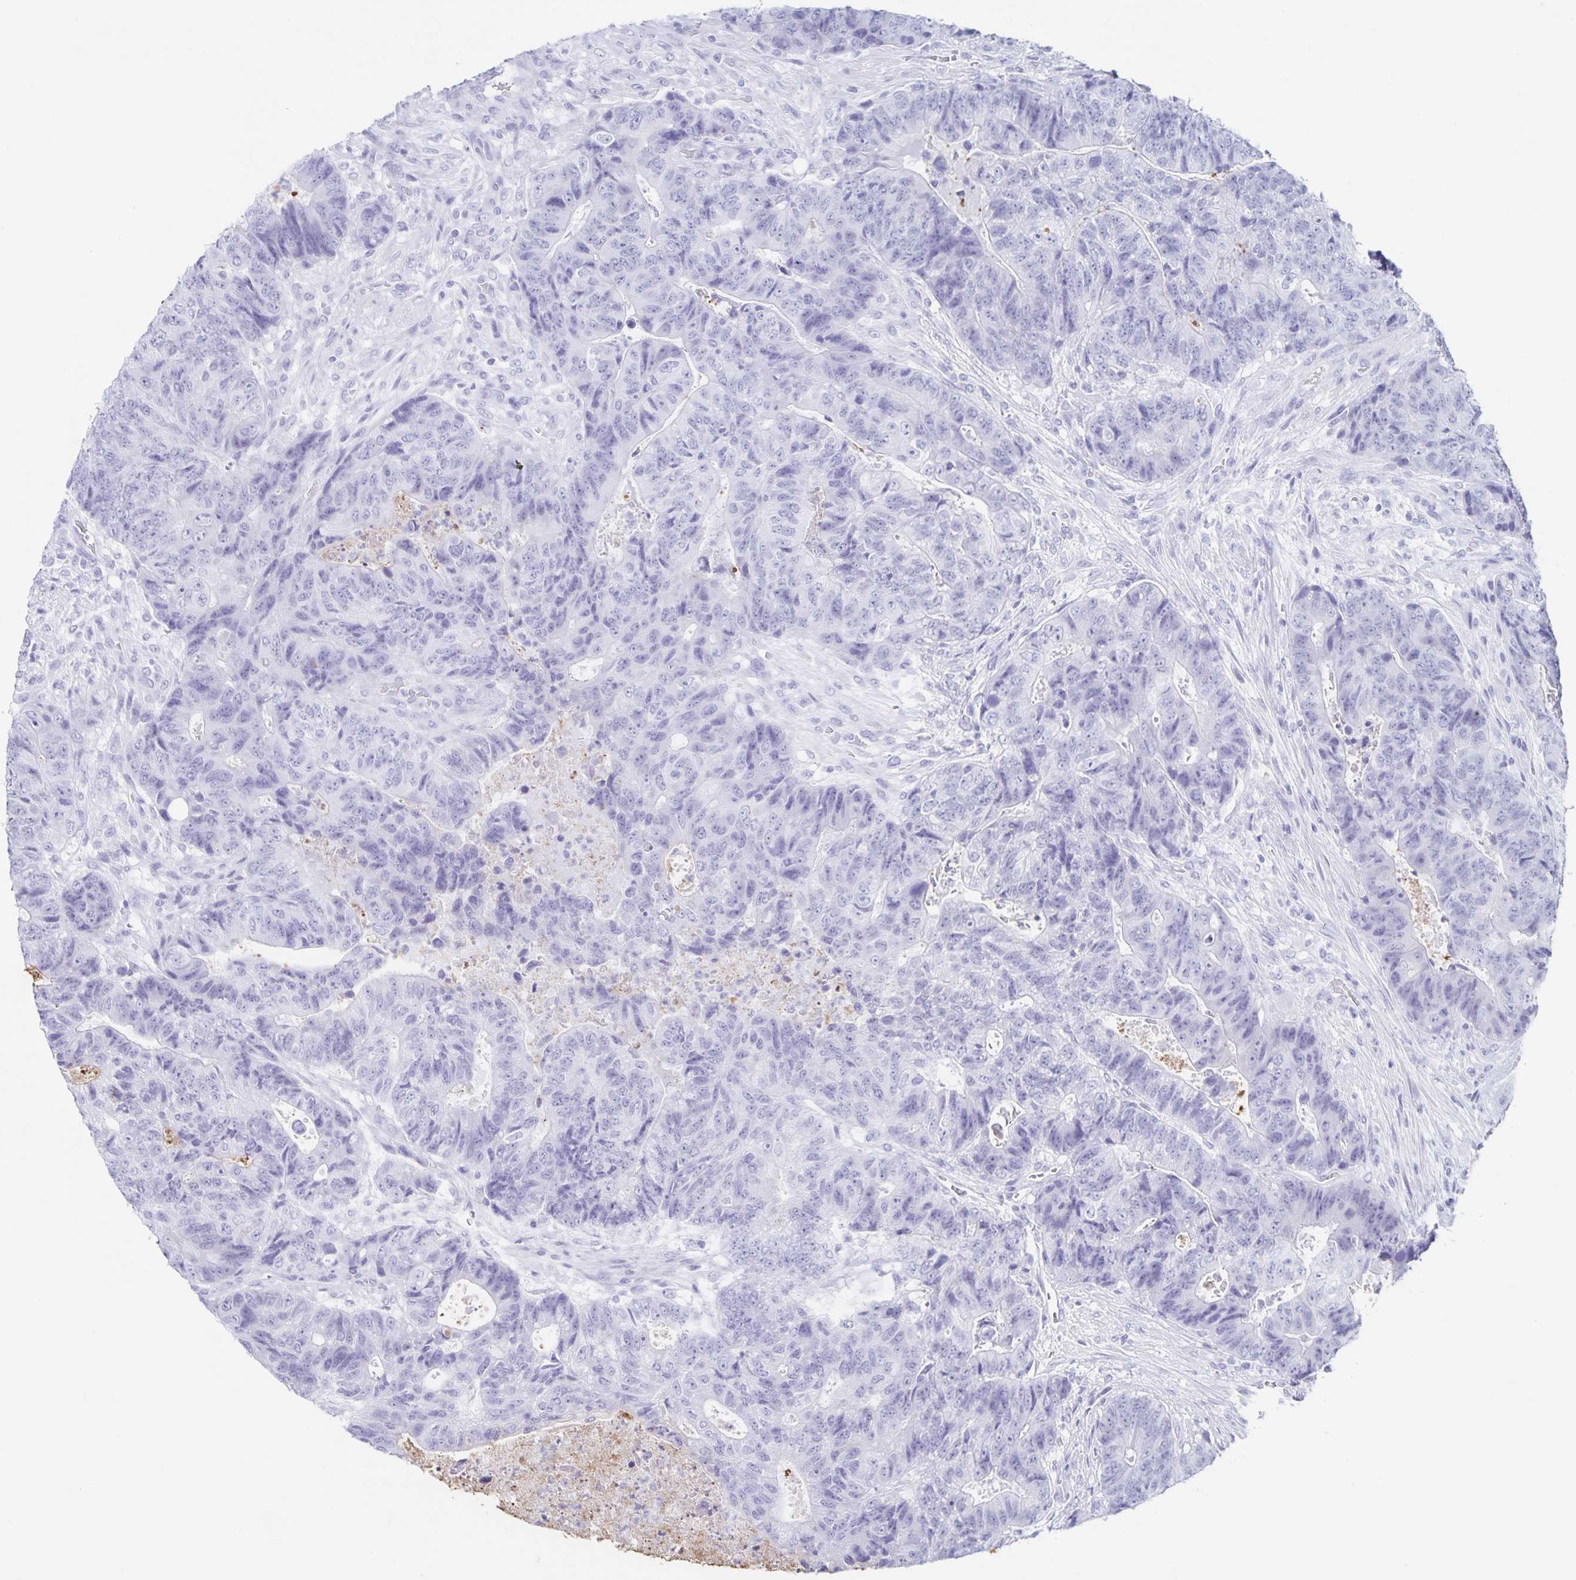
{"staining": {"intensity": "negative", "quantity": "none", "location": "none"}, "tissue": "colorectal cancer", "cell_type": "Tumor cells", "image_type": "cancer", "snomed": [{"axis": "morphology", "description": "Normal tissue, NOS"}, {"axis": "morphology", "description": "Adenocarcinoma, NOS"}, {"axis": "topography", "description": "Colon"}], "caption": "The micrograph displays no significant expression in tumor cells of colorectal adenocarcinoma.", "gene": "LCE6A", "patient": {"sex": "female", "age": 48}}